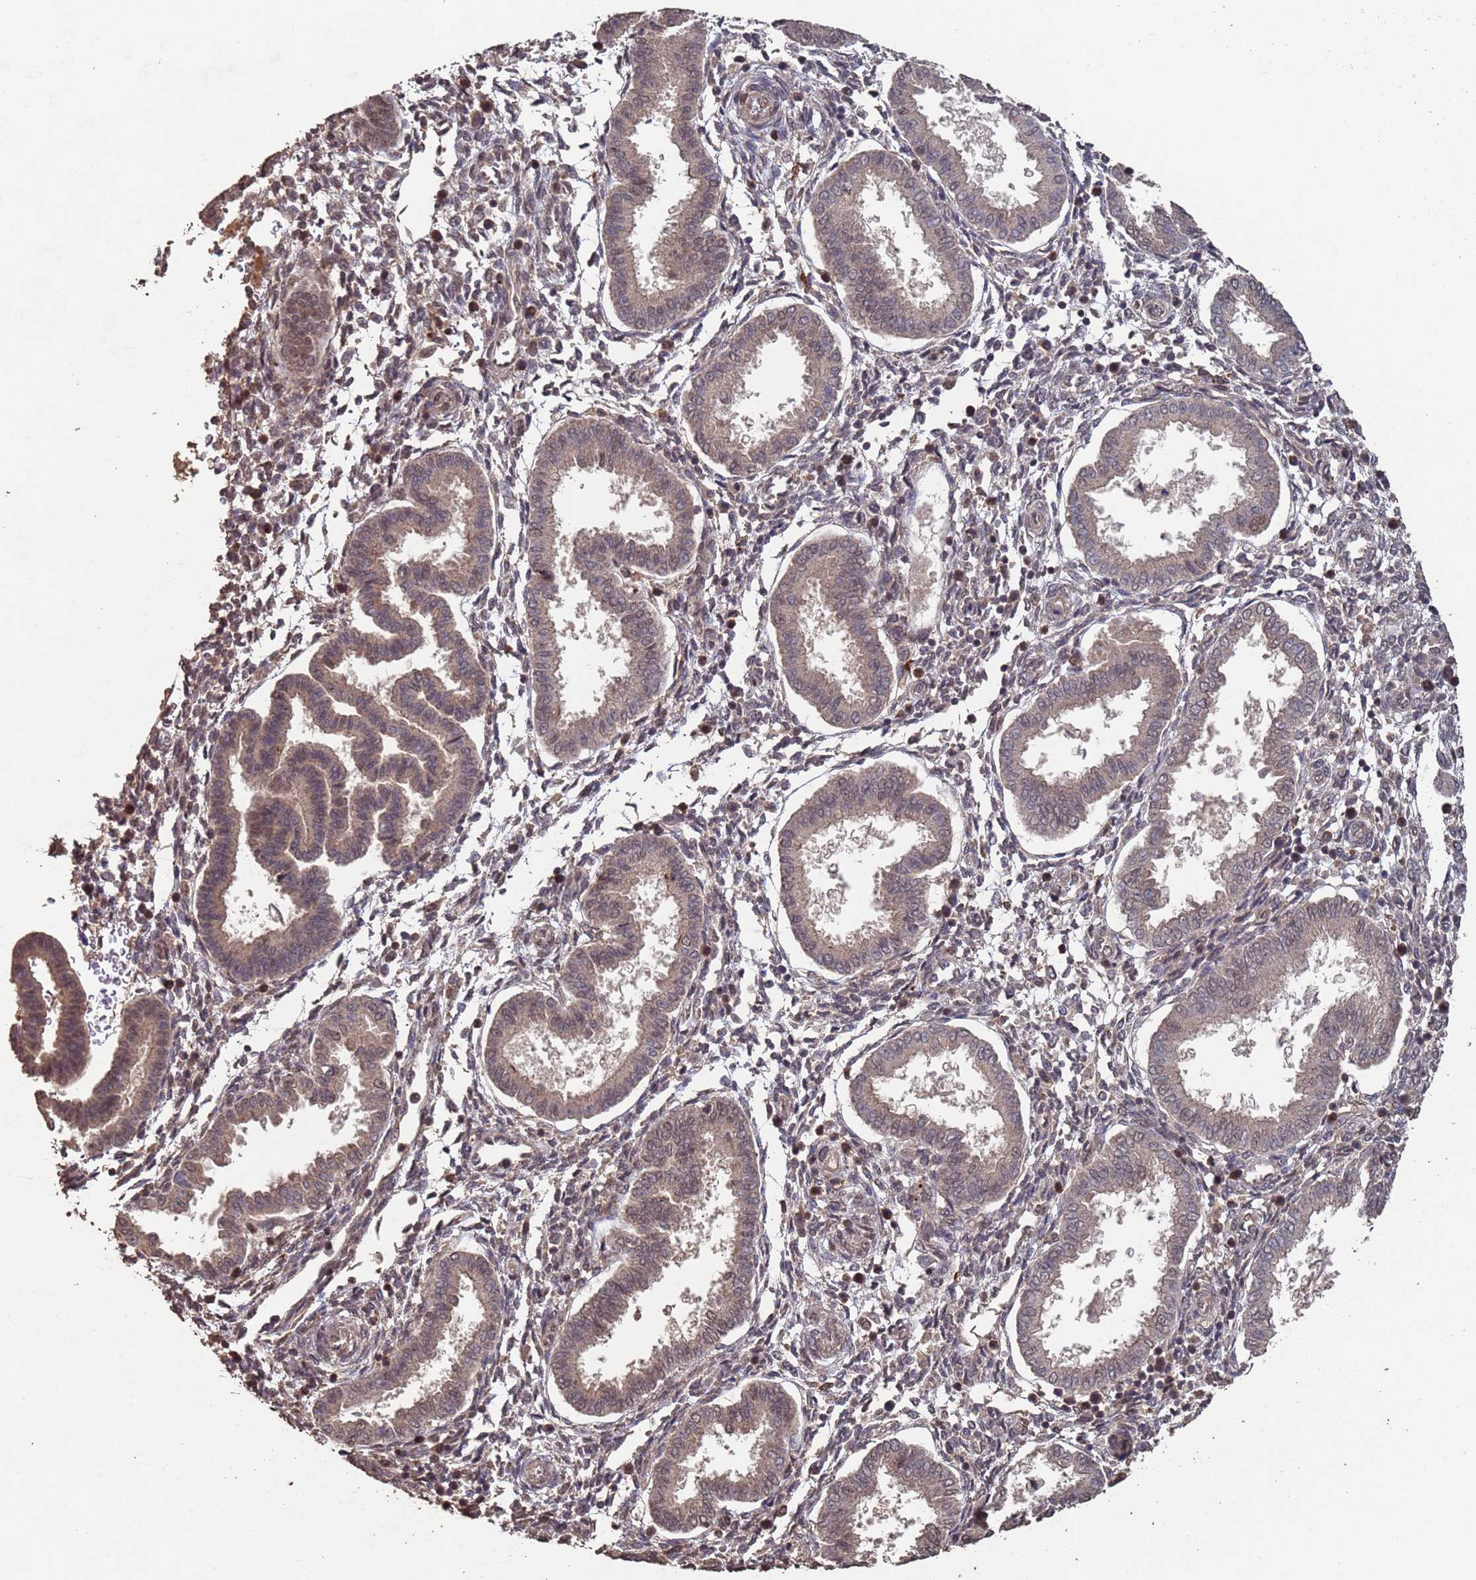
{"staining": {"intensity": "weak", "quantity": "25%-75%", "location": "cytoplasmic/membranous"}, "tissue": "endometrium", "cell_type": "Cells in endometrial stroma", "image_type": "normal", "snomed": [{"axis": "morphology", "description": "Normal tissue, NOS"}, {"axis": "topography", "description": "Endometrium"}], "caption": "Immunohistochemistry (IHC) of unremarkable endometrium displays low levels of weak cytoplasmic/membranous positivity in about 25%-75% of cells in endometrial stroma.", "gene": "FRAT1", "patient": {"sex": "female", "age": 24}}